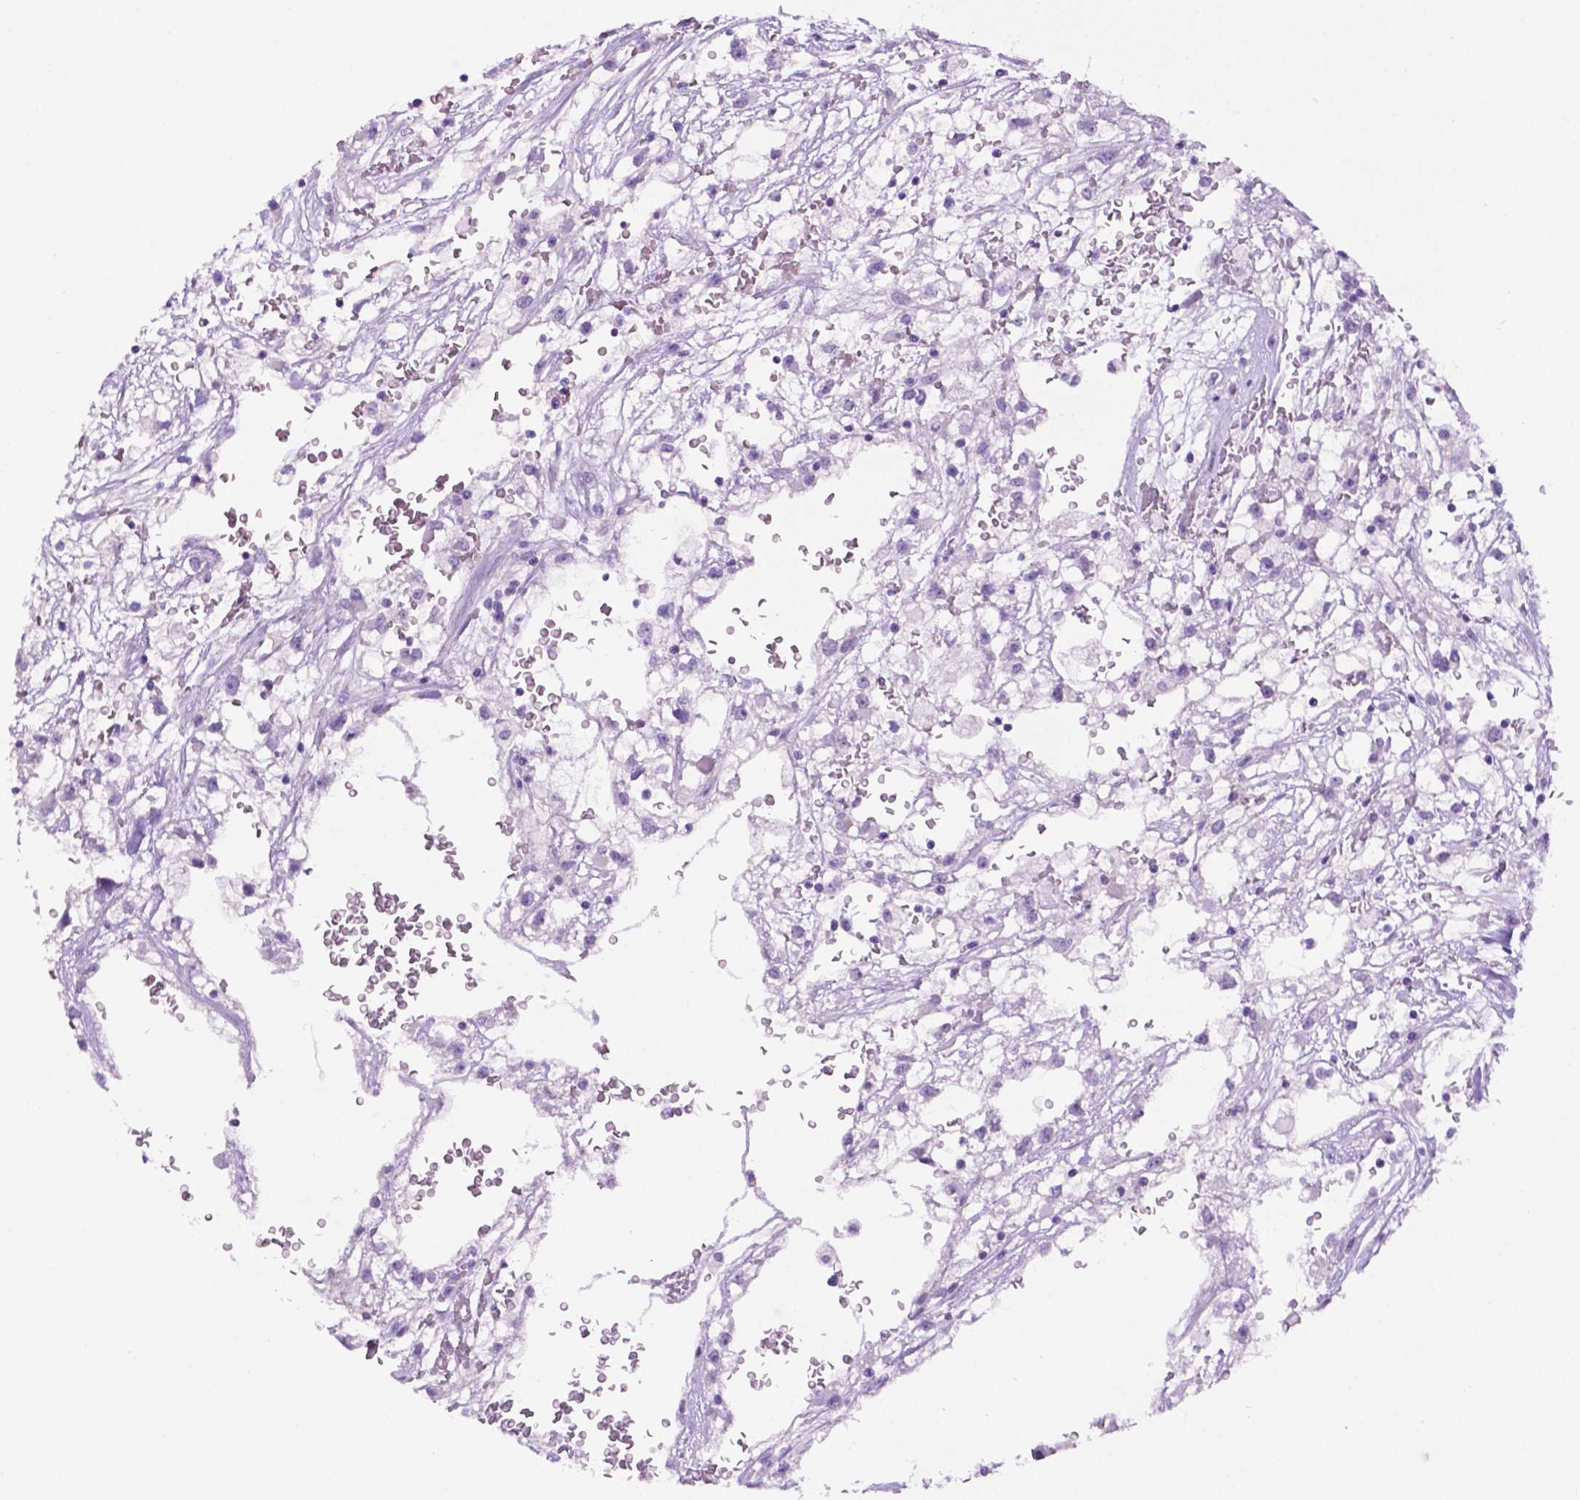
{"staining": {"intensity": "negative", "quantity": "none", "location": "none"}, "tissue": "renal cancer", "cell_type": "Tumor cells", "image_type": "cancer", "snomed": [{"axis": "morphology", "description": "Adenocarcinoma, NOS"}, {"axis": "topography", "description": "Kidney"}], "caption": "Immunohistochemistry of renal adenocarcinoma exhibits no staining in tumor cells. (DAB (3,3'-diaminobenzidine) immunohistochemistry, high magnification).", "gene": "TACSTD2", "patient": {"sex": "male", "age": 59}}